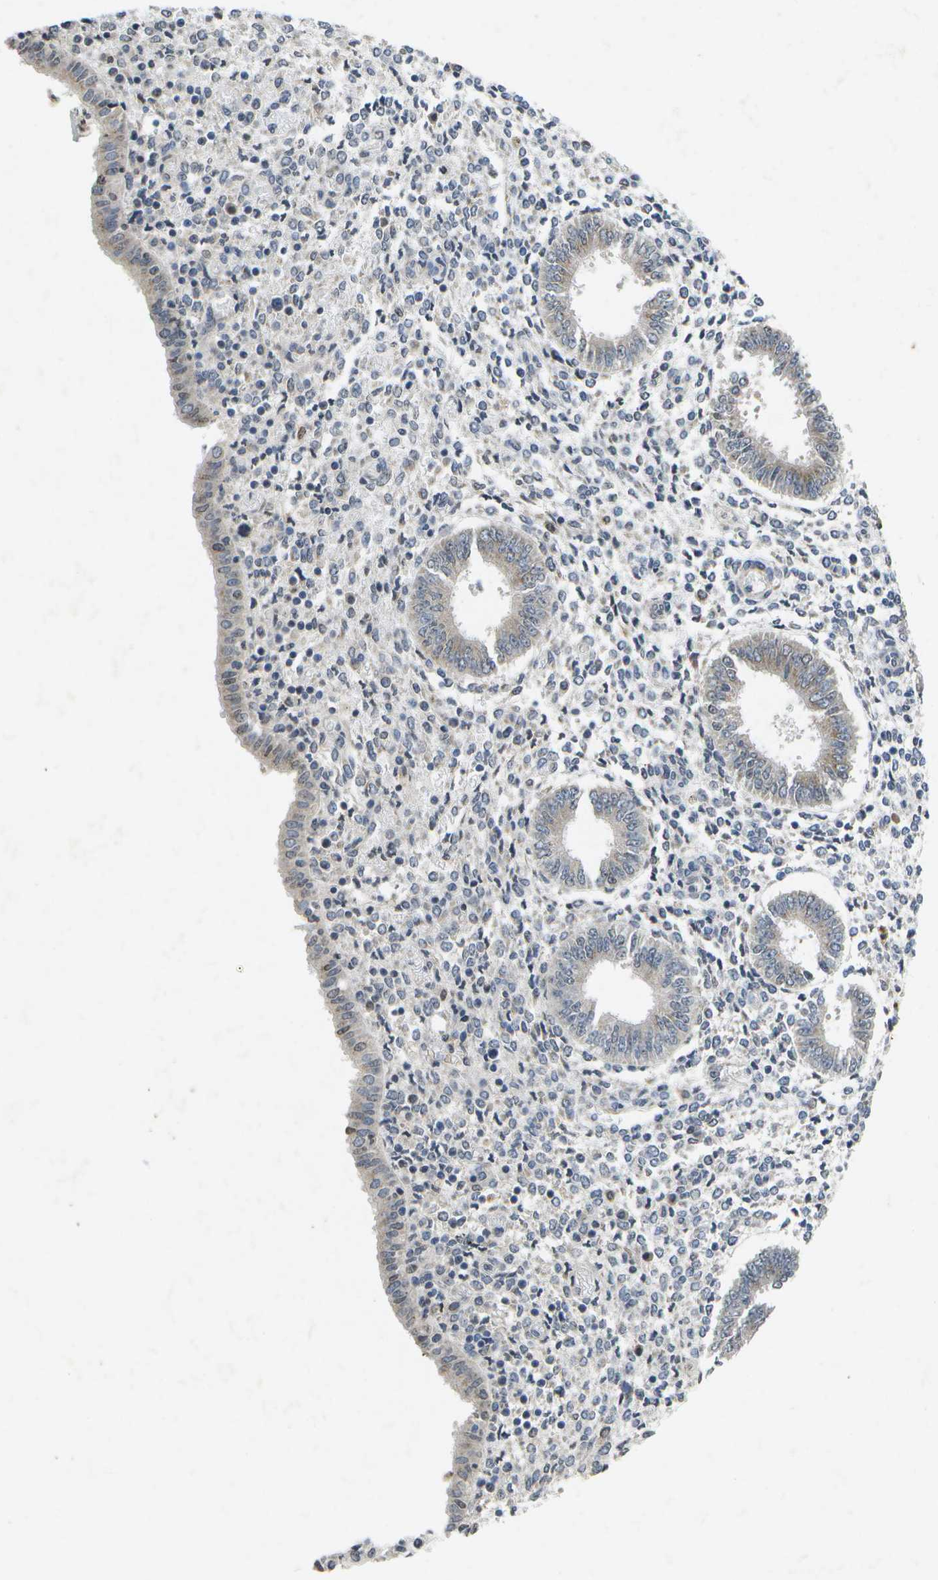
{"staining": {"intensity": "negative", "quantity": "none", "location": "none"}, "tissue": "endometrium", "cell_type": "Cells in endometrial stroma", "image_type": "normal", "snomed": [{"axis": "morphology", "description": "Normal tissue, NOS"}, {"axis": "topography", "description": "Endometrium"}], "caption": "A high-resolution photomicrograph shows immunohistochemistry (IHC) staining of normal endometrium, which reveals no significant expression in cells in endometrial stroma.", "gene": "KDELR1", "patient": {"sex": "female", "age": 35}}